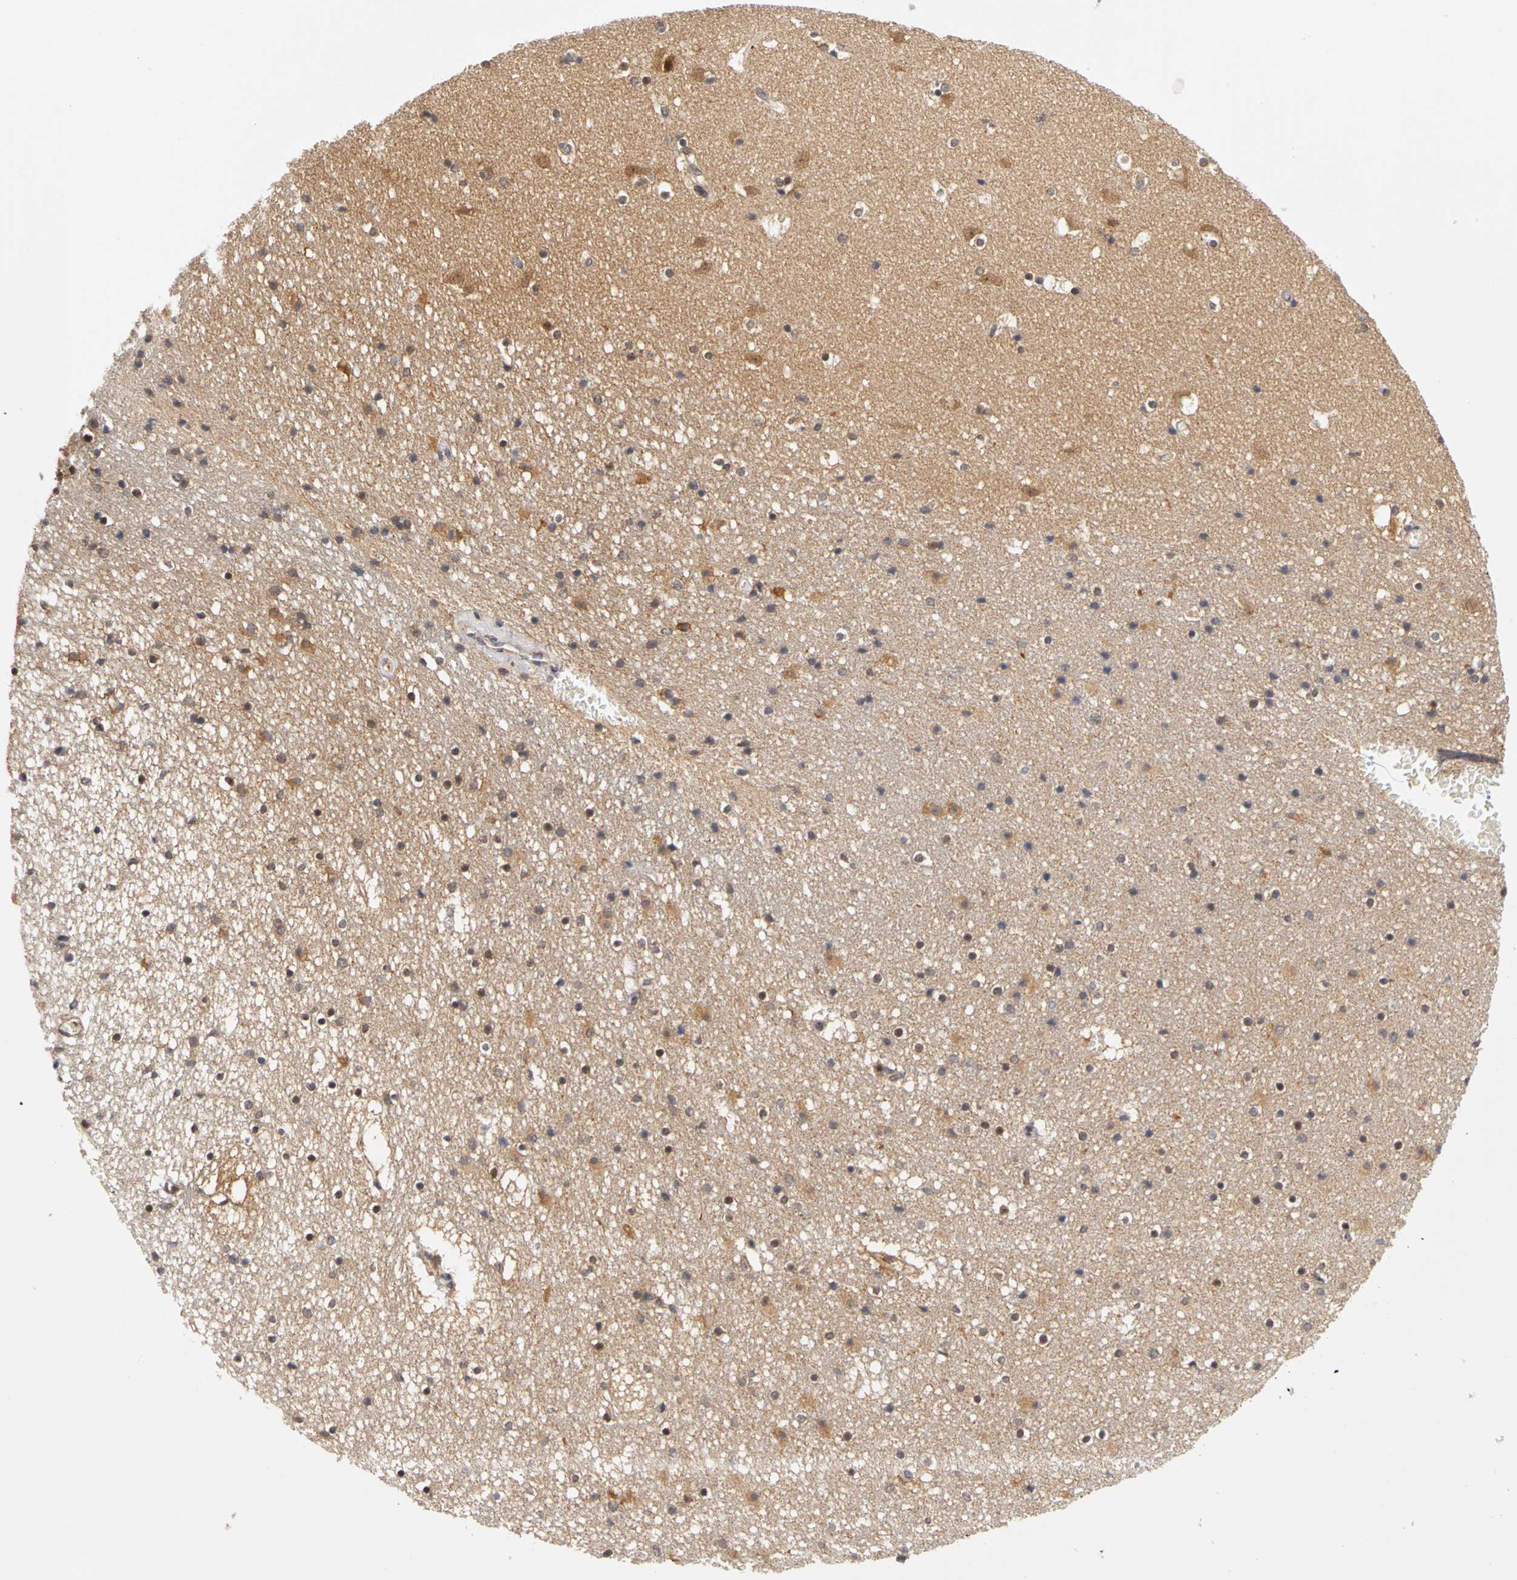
{"staining": {"intensity": "moderate", "quantity": "25%-75%", "location": "cytoplasmic/membranous,nuclear"}, "tissue": "caudate", "cell_type": "Glial cells", "image_type": "normal", "snomed": [{"axis": "morphology", "description": "Normal tissue, NOS"}, {"axis": "topography", "description": "Lateral ventricle wall"}], "caption": "The immunohistochemical stain highlights moderate cytoplasmic/membranous,nuclear expression in glial cells of unremarkable caudate. The protein is stained brown, and the nuclei are stained in blue (DAB (3,3'-diaminobenzidine) IHC with brightfield microscopy, high magnification).", "gene": "UBE2M", "patient": {"sex": "male", "age": 45}}